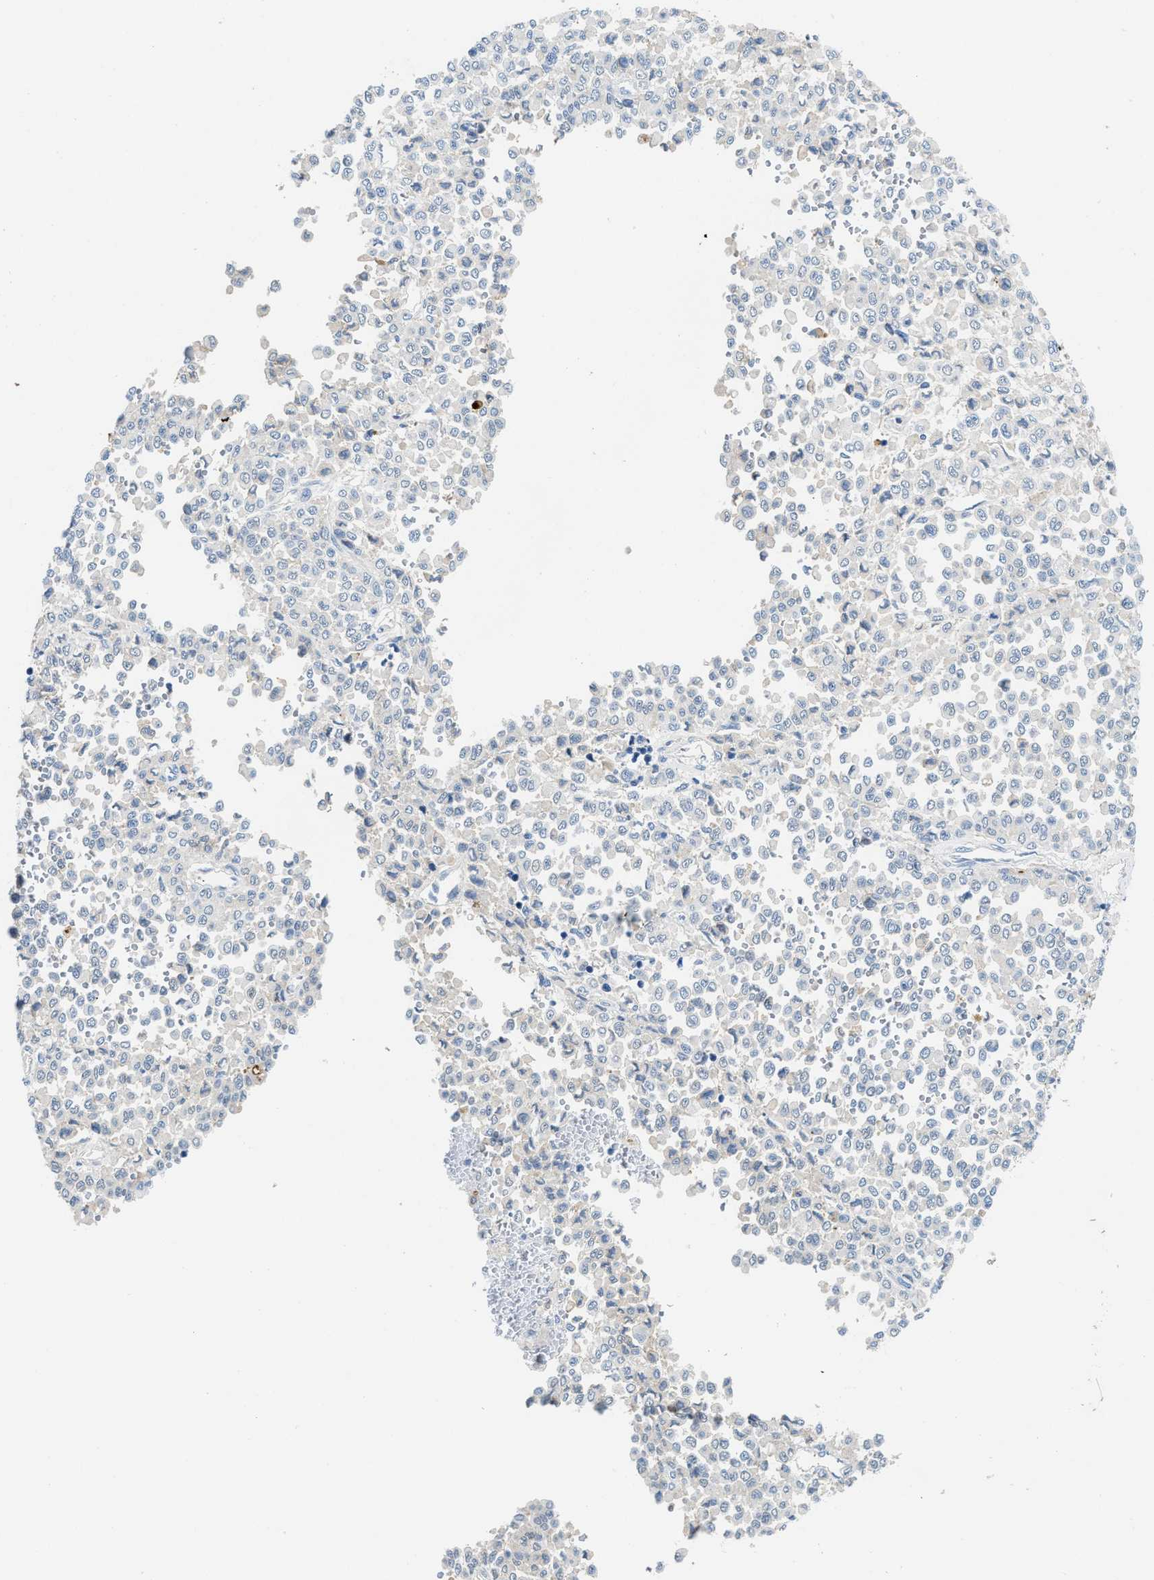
{"staining": {"intensity": "negative", "quantity": "none", "location": "none"}, "tissue": "melanoma", "cell_type": "Tumor cells", "image_type": "cancer", "snomed": [{"axis": "morphology", "description": "Malignant melanoma, Metastatic site"}, {"axis": "topography", "description": "Pancreas"}], "caption": "This is a histopathology image of IHC staining of melanoma, which shows no expression in tumor cells. (Stains: DAB IHC with hematoxylin counter stain, Microscopy: brightfield microscopy at high magnification).", "gene": "TSPAN3", "patient": {"sex": "female", "age": 30}}